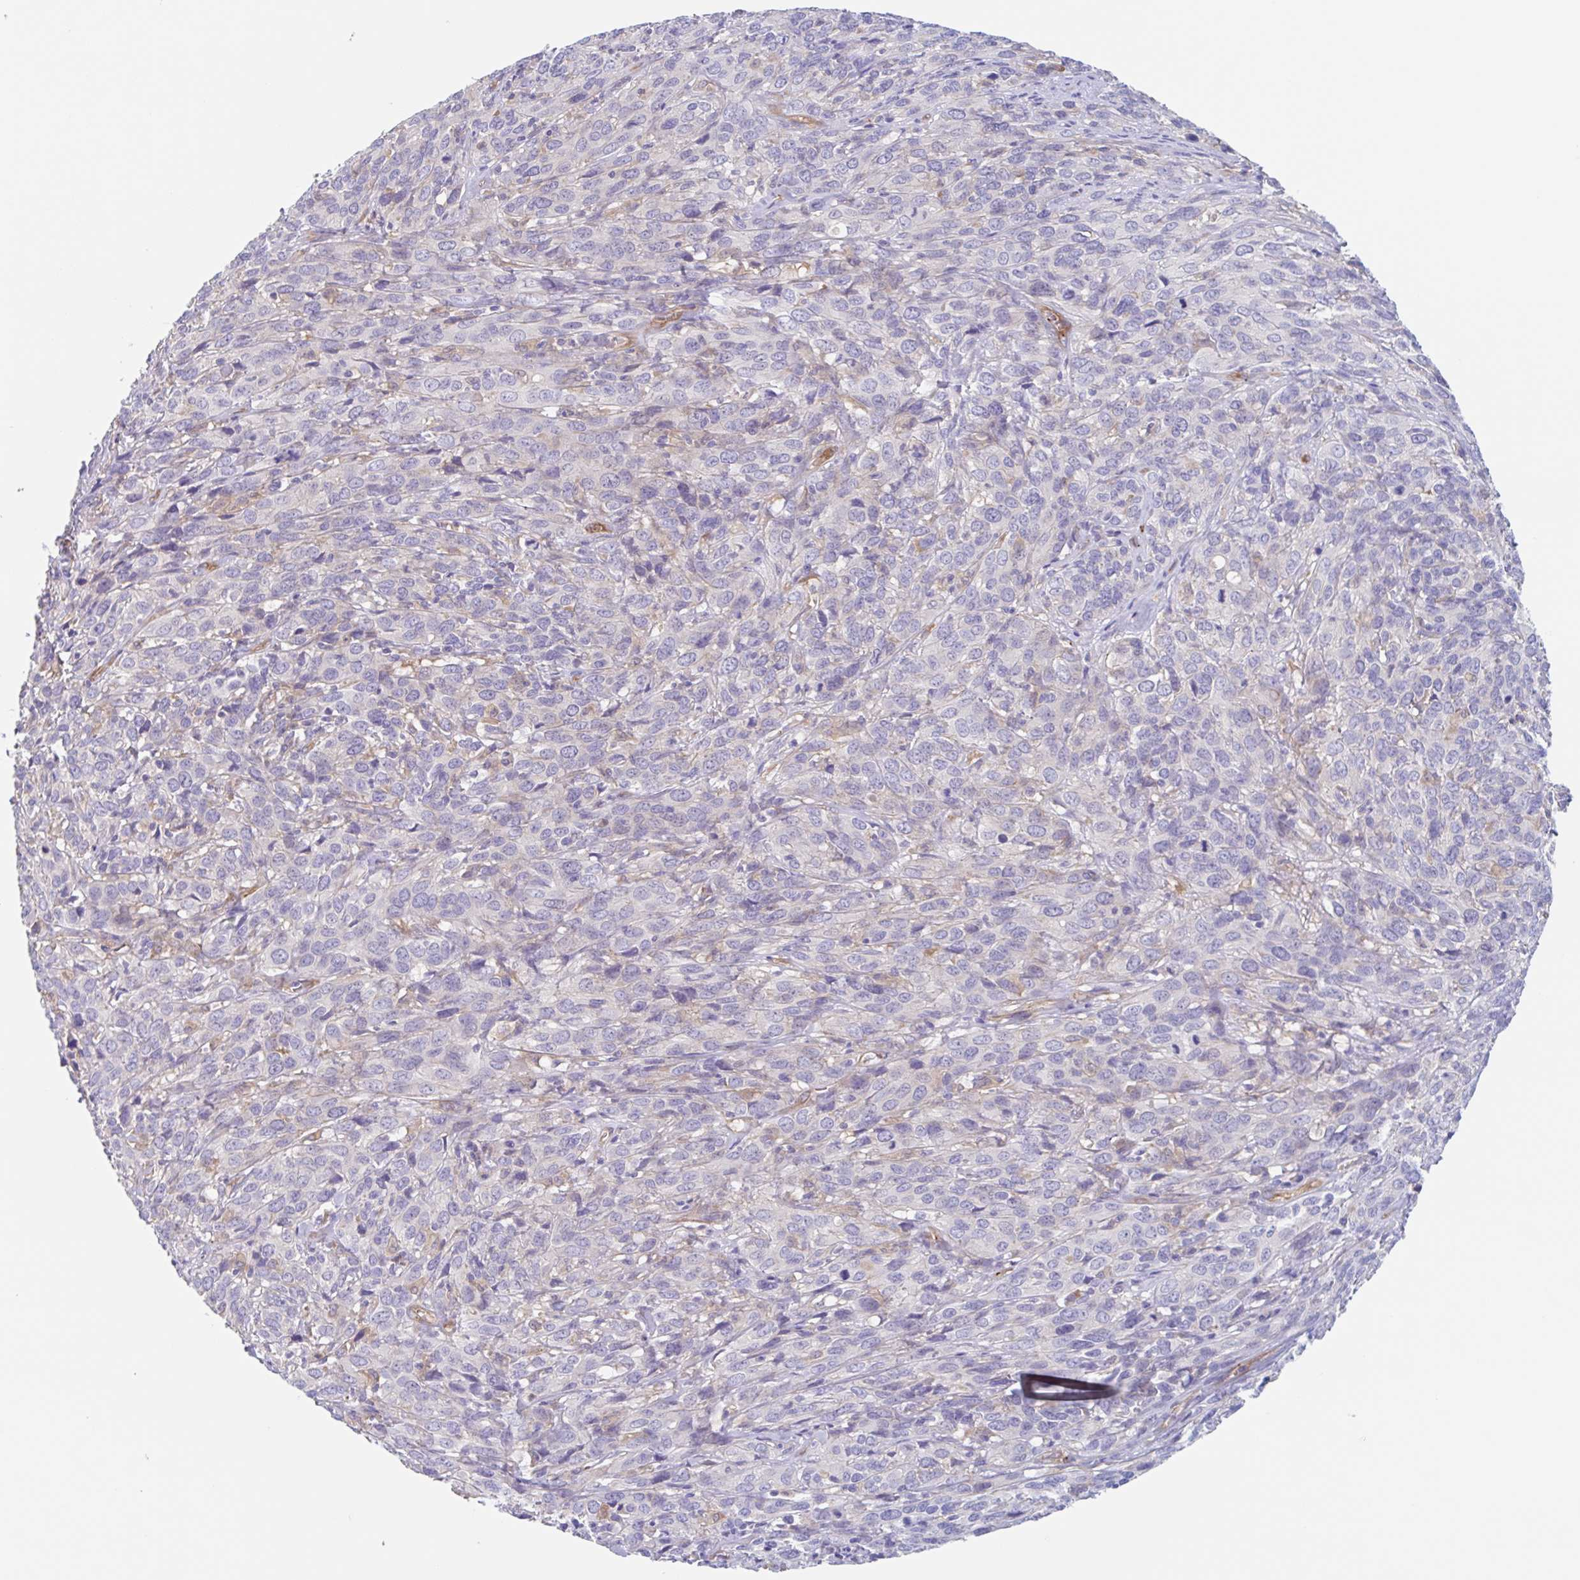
{"staining": {"intensity": "negative", "quantity": "none", "location": "none"}, "tissue": "cervical cancer", "cell_type": "Tumor cells", "image_type": "cancer", "snomed": [{"axis": "morphology", "description": "Squamous cell carcinoma, NOS"}, {"axis": "topography", "description": "Cervix"}], "caption": "Immunohistochemistry (IHC) image of neoplastic tissue: cervical cancer (squamous cell carcinoma) stained with DAB exhibits no significant protein expression in tumor cells. Brightfield microscopy of immunohistochemistry stained with DAB (3,3'-diaminobenzidine) (brown) and hematoxylin (blue), captured at high magnification.", "gene": "EHD4", "patient": {"sex": "female", "age": 51}}